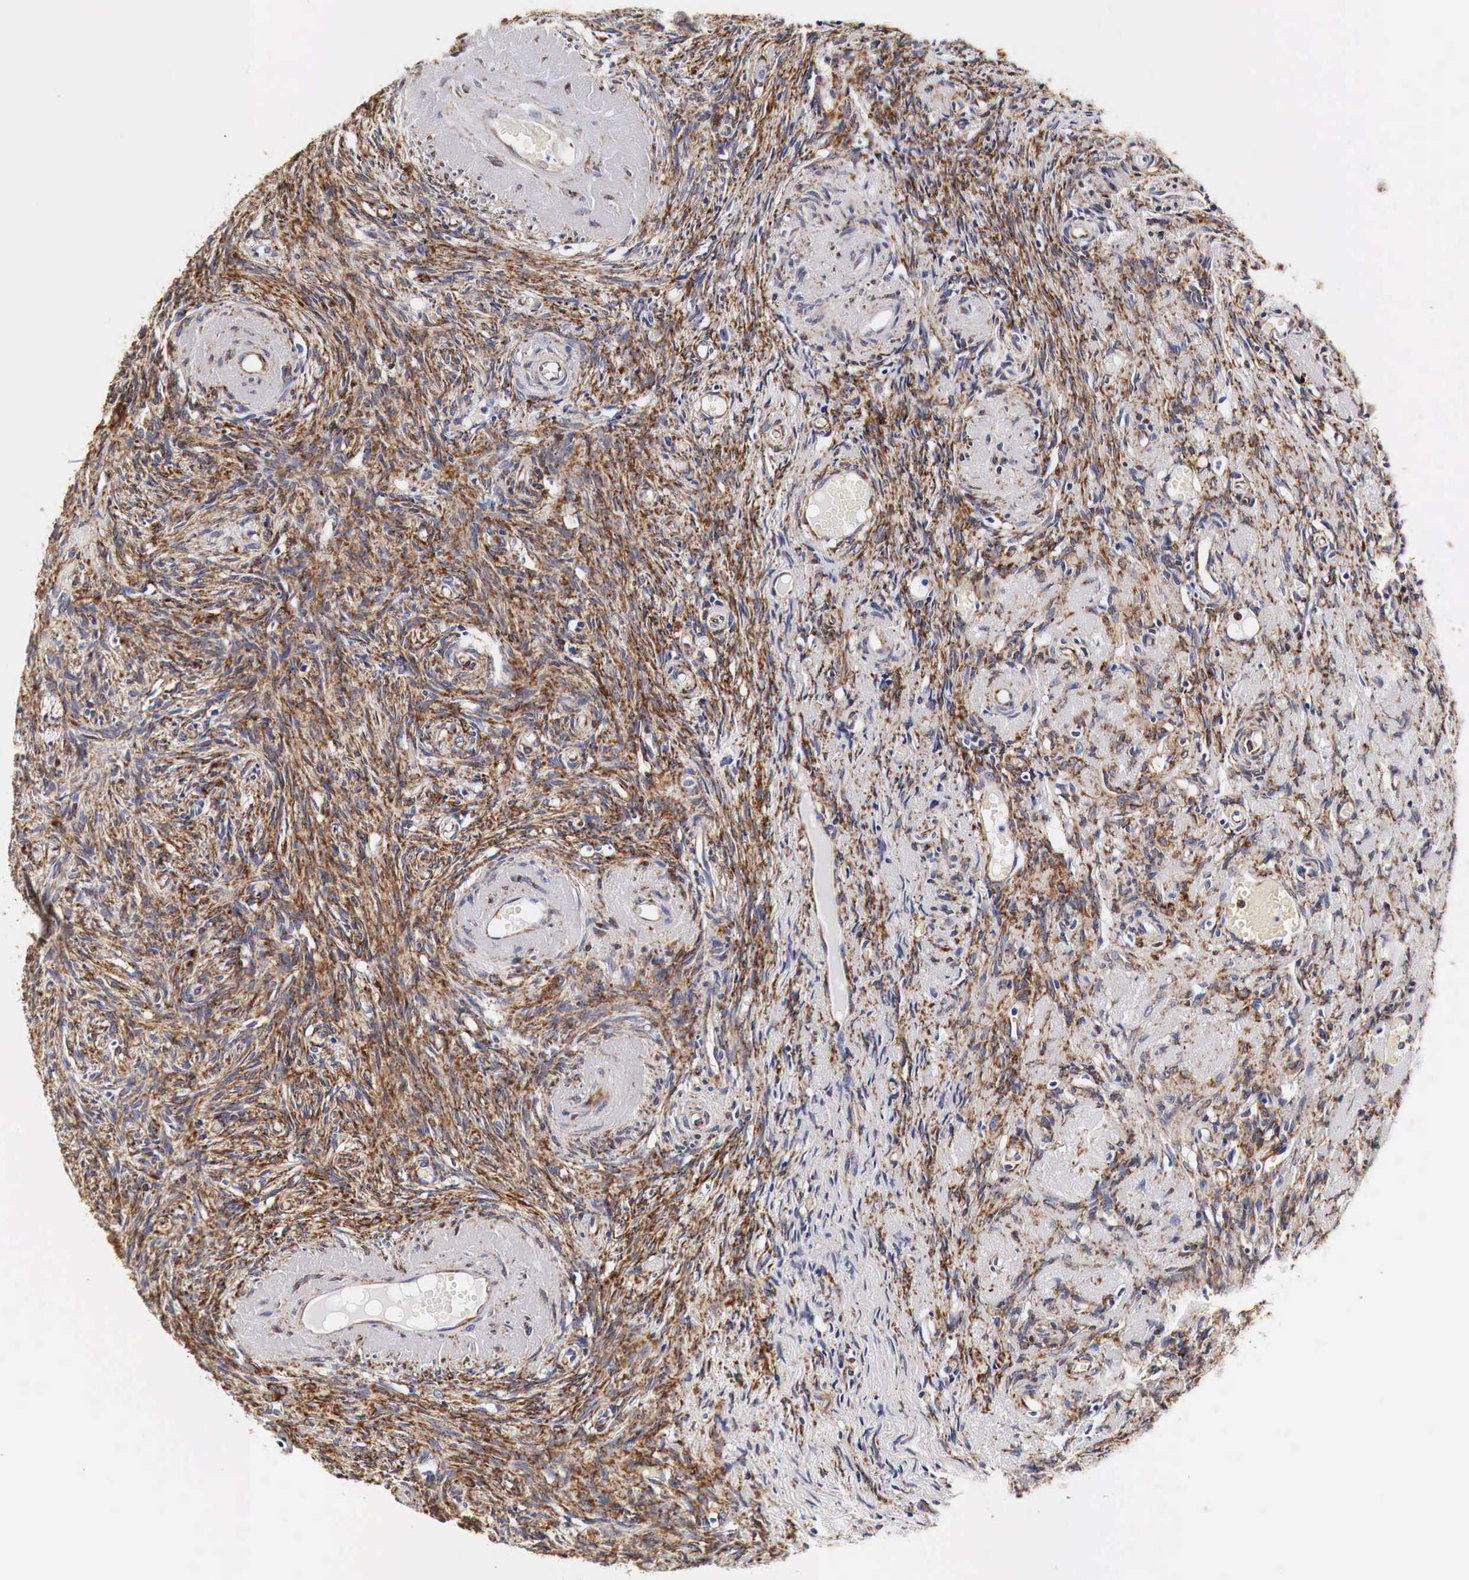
{"staining": {"intensity": "strong", "quantity": ">75%", "location": "cytoplasmic/membranous"}, "tissue": "ovary", "cell_type": "Ovarian stroma cells", "image_type": "normal", "snomed": [{"axis": "morphology", "description": "Normal tissue, NOS"}, {"axis": "topography", "description": "Ovary"}], "caption": "DAB (3,3'-diaminobenzidine) immunohistochemical staining of unremarkable human ovary exhibits strong cytoplasmic/membranous protein expression in about >75% of ovarian stroma cells. (IHC, brightfield microscopy, high magnification).", "gene": "CKAP4", "patient": {"sex": "female", "age": 63}}